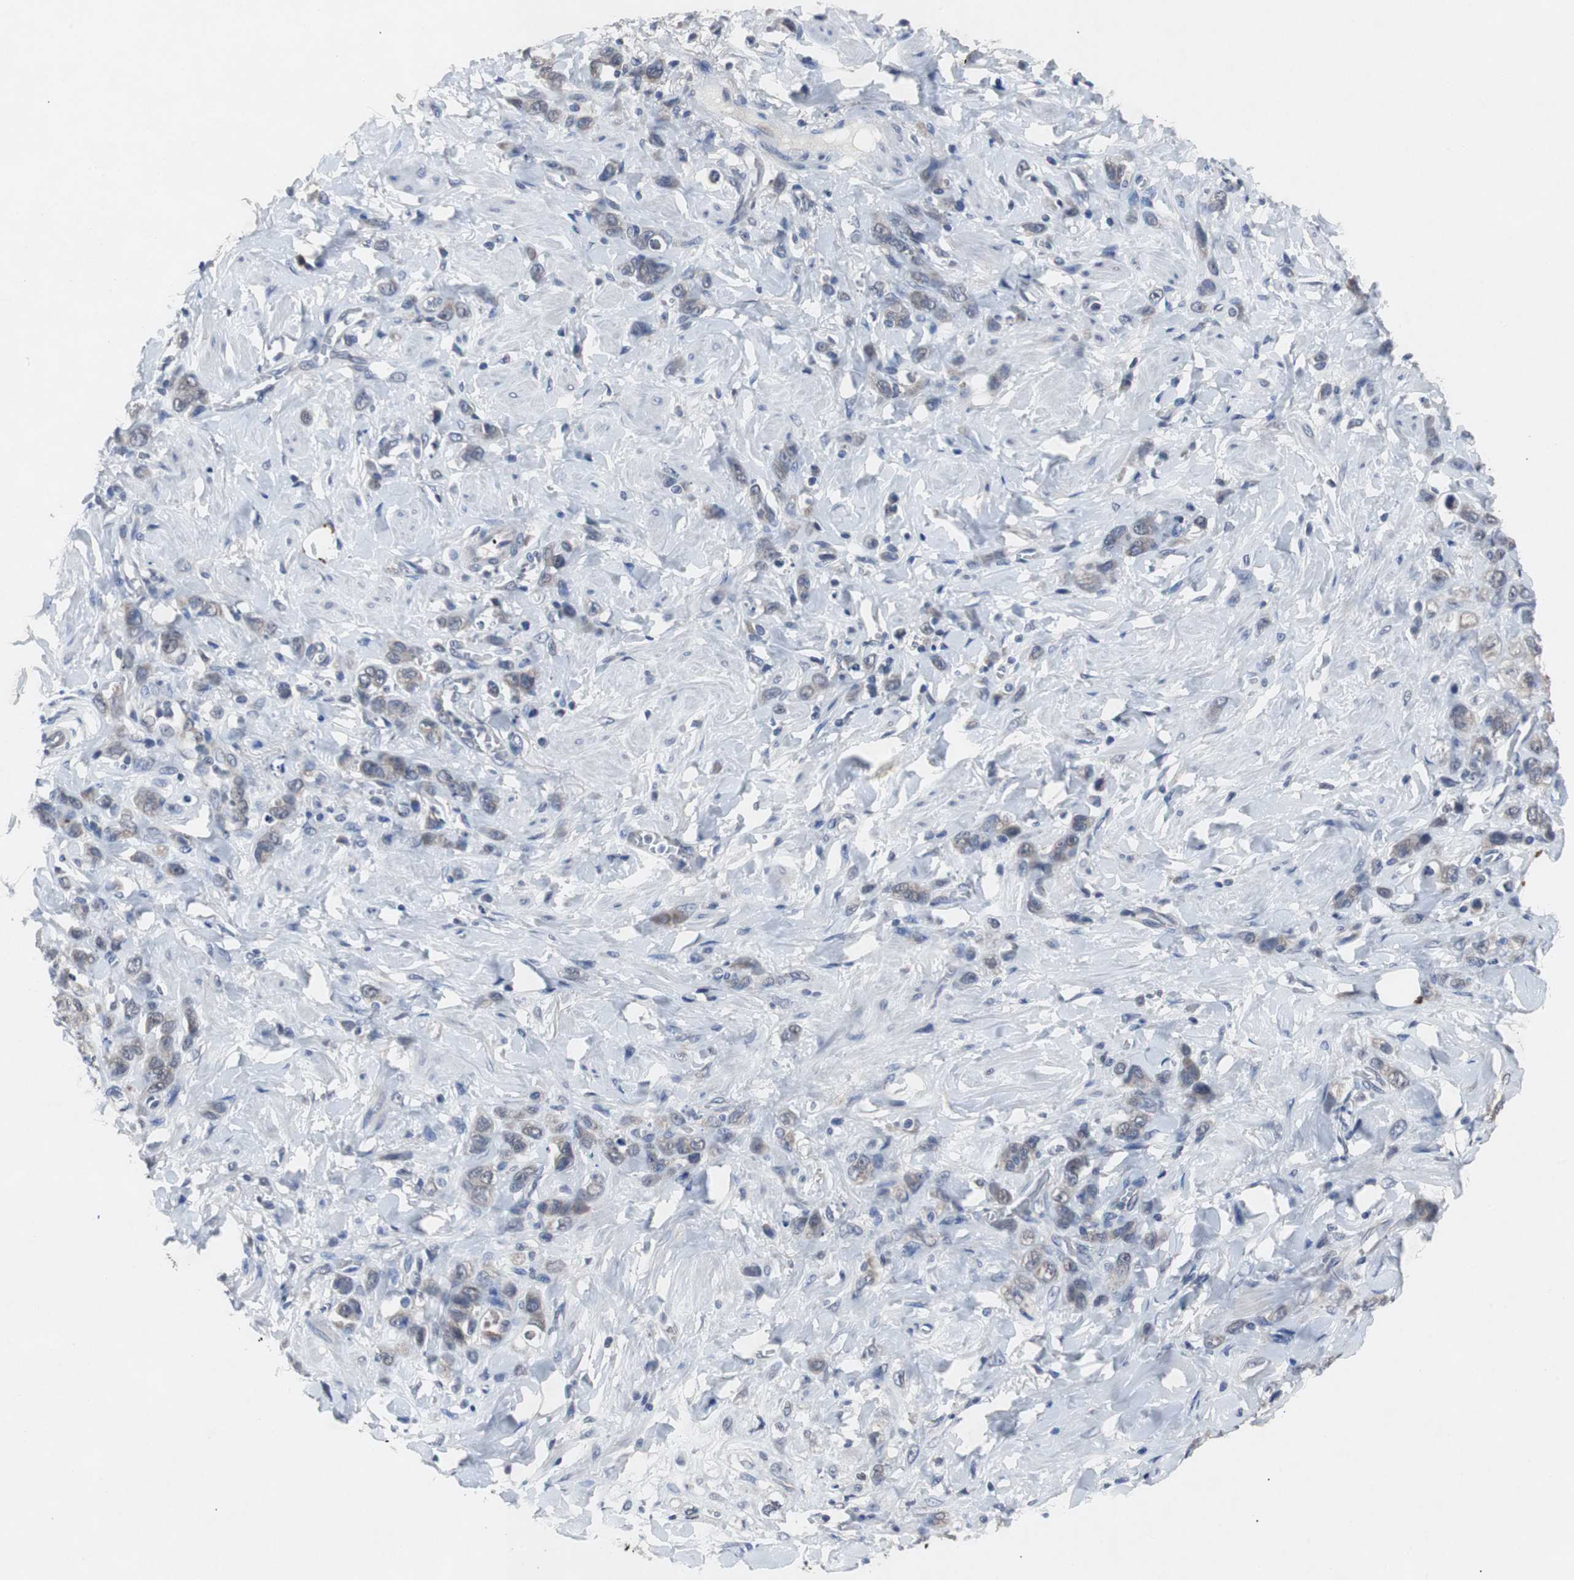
{"staining": {"intensity": "weak", "quantity": "25%-75%", "location": "cytoplasmic/membranous"}, "tissue": "stomach cancer", "cell_type": "Tumor cells", "image_type": "cancer", "snomed": [{"axis": "morphology", "description": "Adenocarcinoma, NOS"}, {"axis": "topography", "description": "Stomach"}], "caption": "Approximately 25%-75% of tumor cells in human adenocarcinoma (stomach) display weak cytoplasmic/membranous protein expression as visualized by brown immunohistochemical staining.", "gene": "RBM47", "patient": {"sex": "male", "age": 82}}